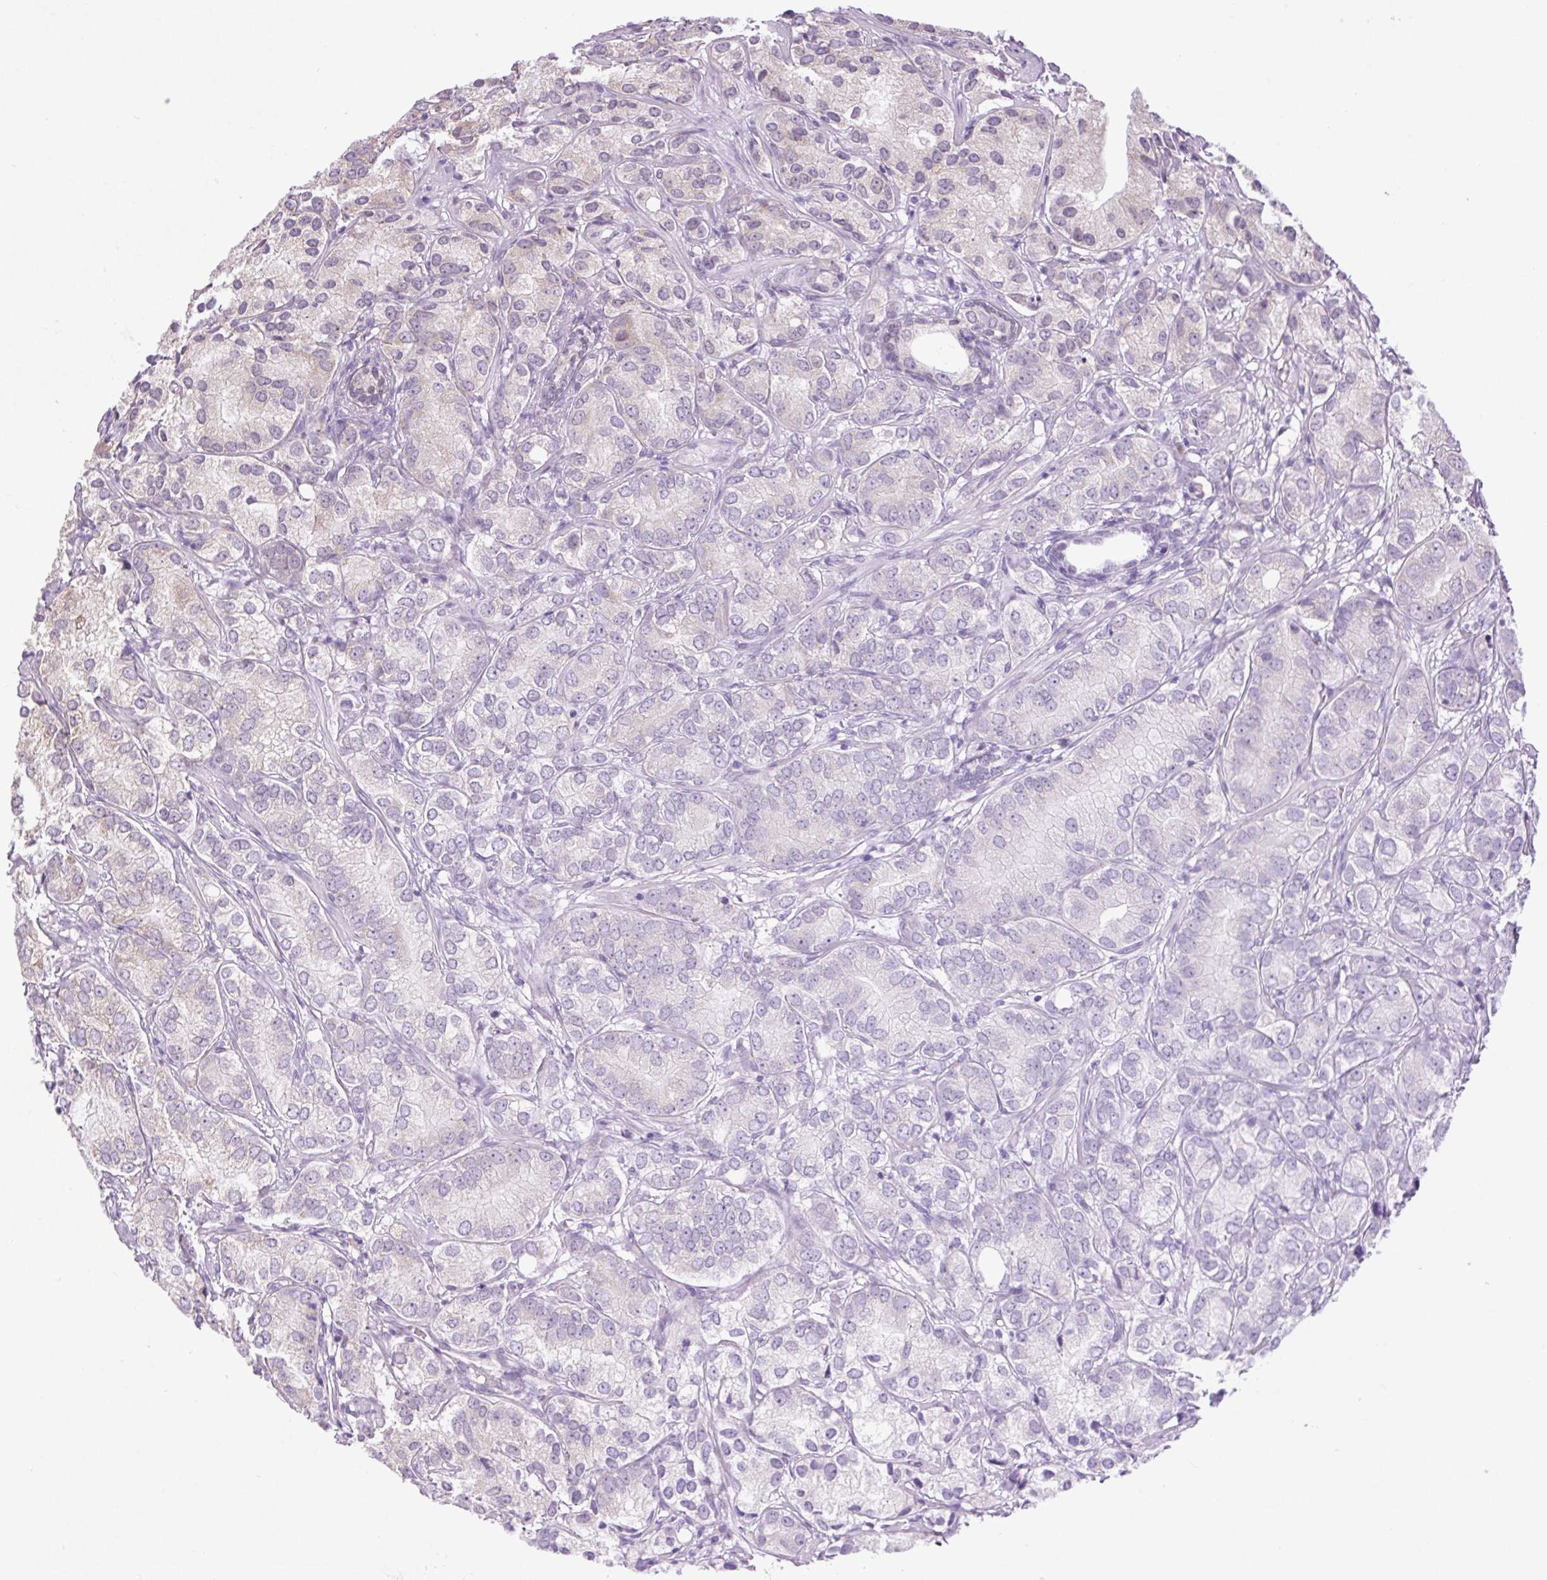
{"staining": {"intensity": "negative", "quantity": "none", "location": "none"}, "tissue": "prostate cancer", "cell_type": "Tumor cells", "image_type": "cancer", "snomed": [{"axis": "morphology", "description": "Adenocarcinoma, High grade"}, {"axis": "topography", "description": "Prostate"}], "caption": "Immunohistochemistry image of neoplastic tissue: prostate cancer (high-grade adenocarcinoma) stained with DAB (3,3'-diaminobenzidine) displays no significant protein positivity in tumor cells.", "gene": "SCO2", "patient": {"sex": "male", "age": 82}}